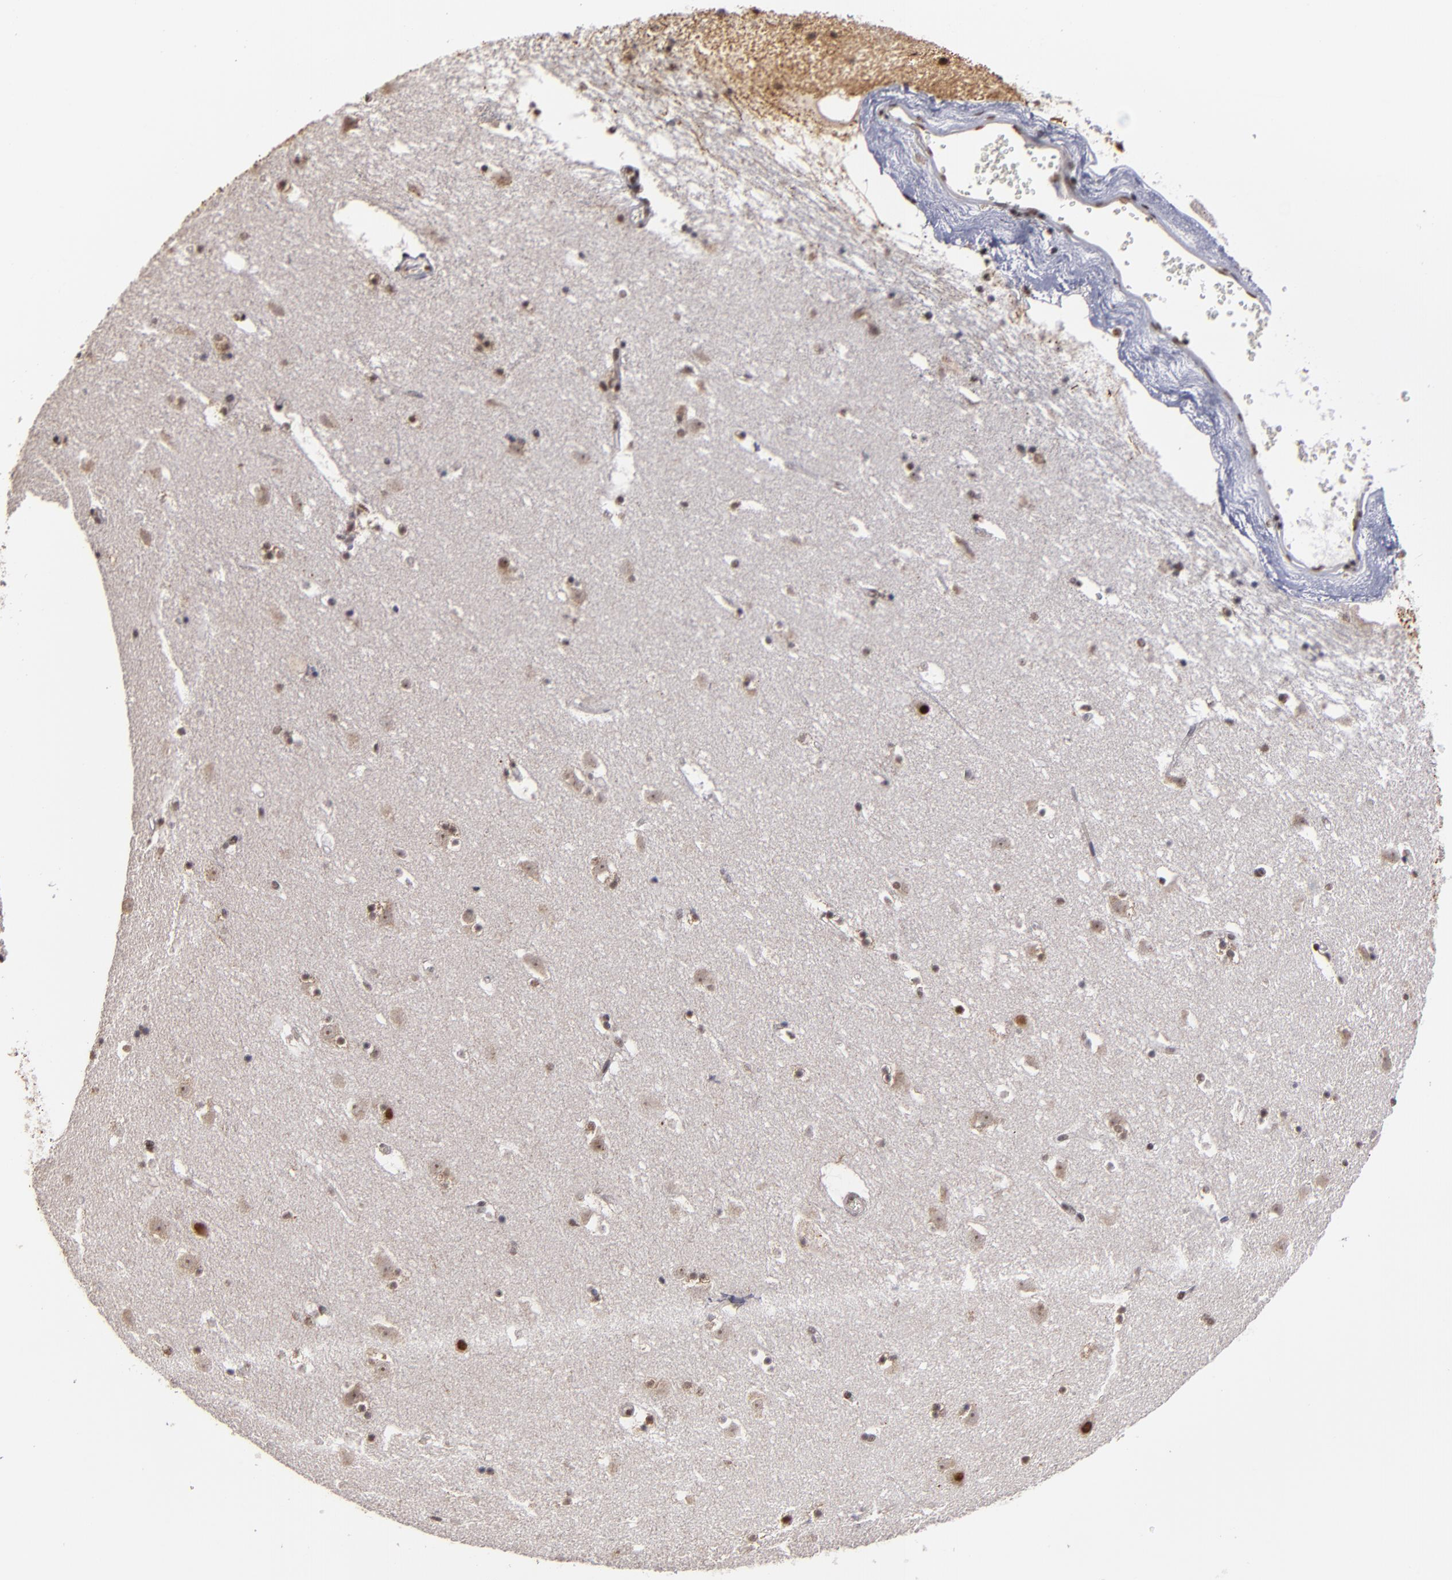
{"staining": {"intensity": "weak", "quantity": ">75%", "location": "nuclear"}, "tissue": "caudate", "cell_type": "Glial cells", "image_type": "normal", "snomed": [{"axis": "morphology", "description": "Normal tissue, NOS"}, {"axis": "topography", "description": "Lateral ventricle wall"}], "caption": "High-power microscopy captured an IHC micrograph of normal caudate, revealing weak nuclear staining in approximately >75% of glial cells.", "gene": "ZNF75A", "patient": {"sex": "male", "age": 45}}